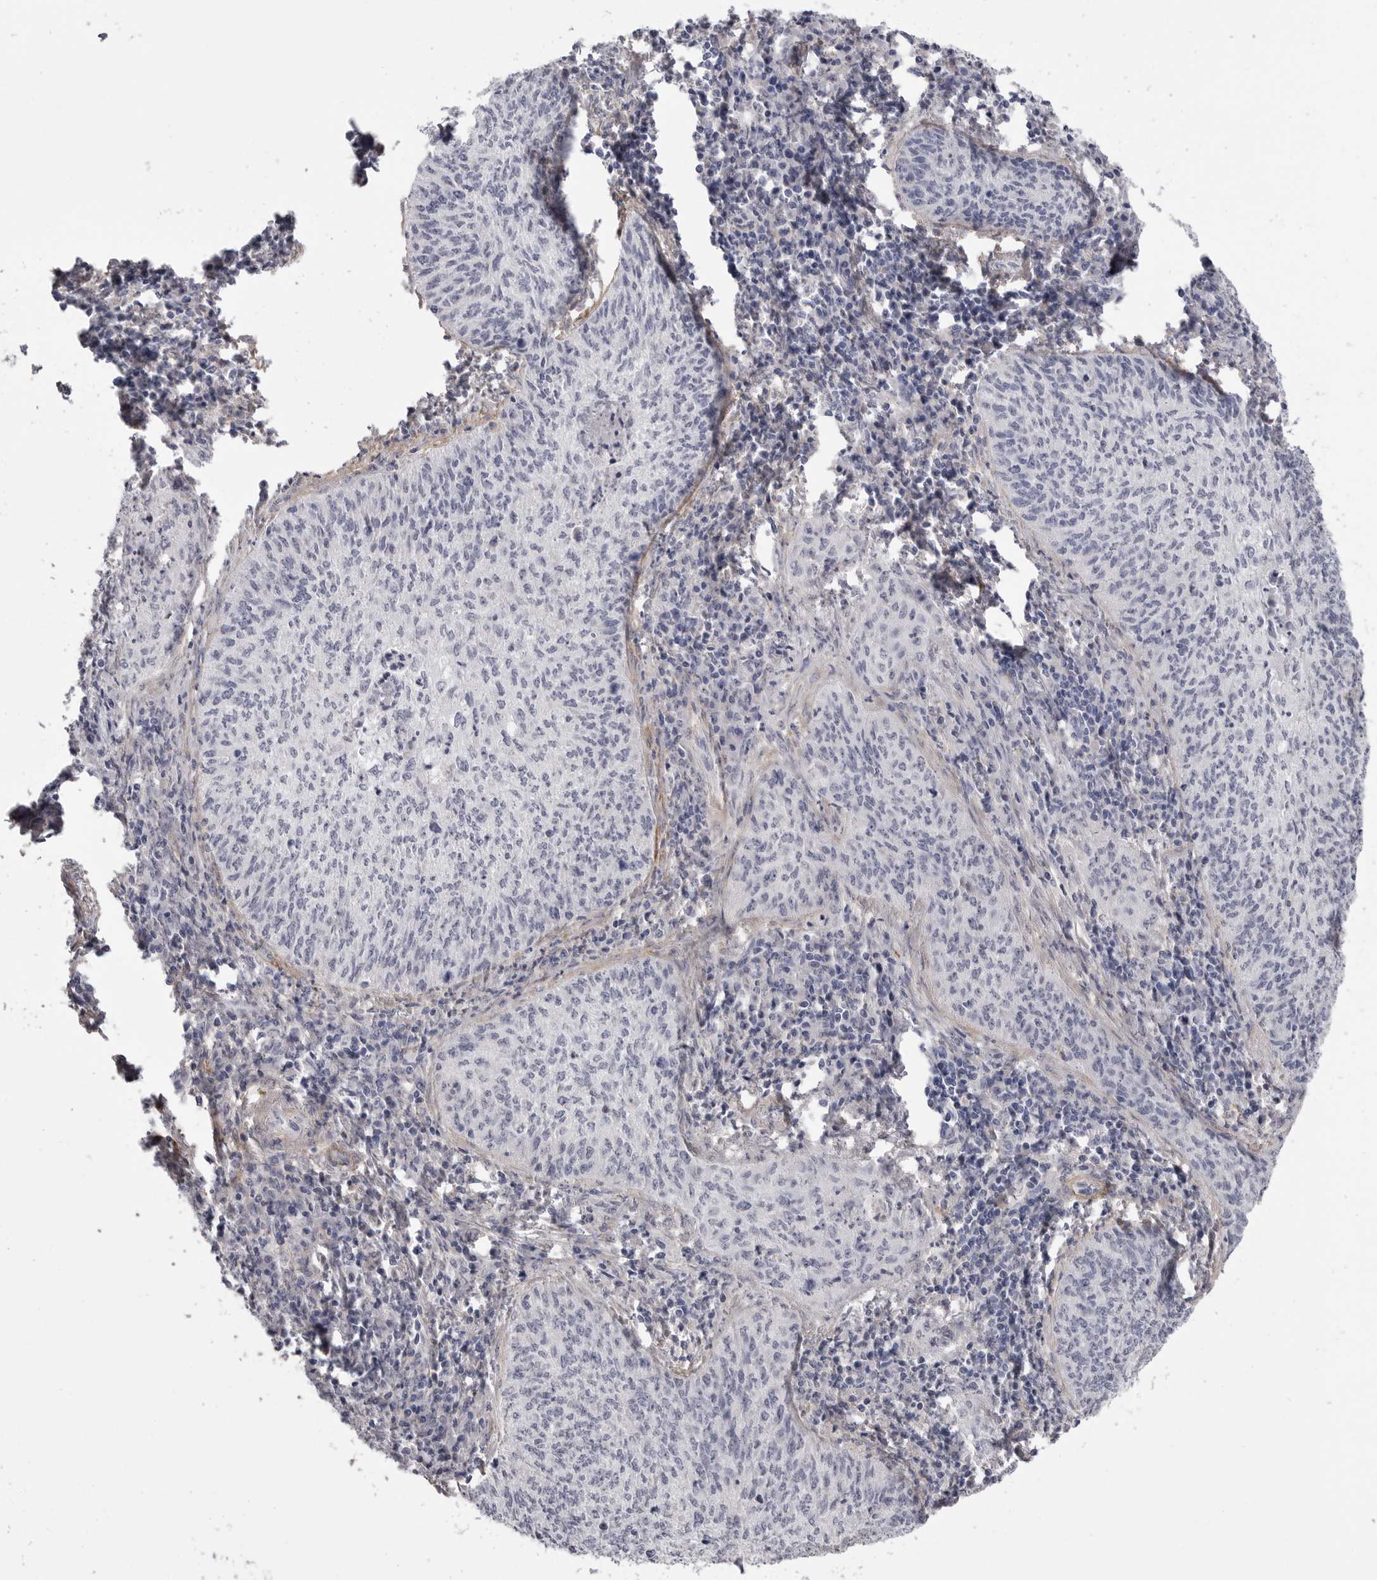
{"staining": {"intensity": "negative", "quantity": "none", "location": "none"}, "tissue": "cervical cancer", "cell_type": "Tumor cells", "image_type": "cancer", "snomed": [{"axis": "morphology", "description": "Squamous cell carcinoma, NOS"}, {"axis": "topography", "description": "Cervix"}], "caption": "This is an IHC micrograph of human cervical cancer. There is no expression in tumor cells.", "gene": "AKAP12", "patient": {"sex": "female", "age": 30}}